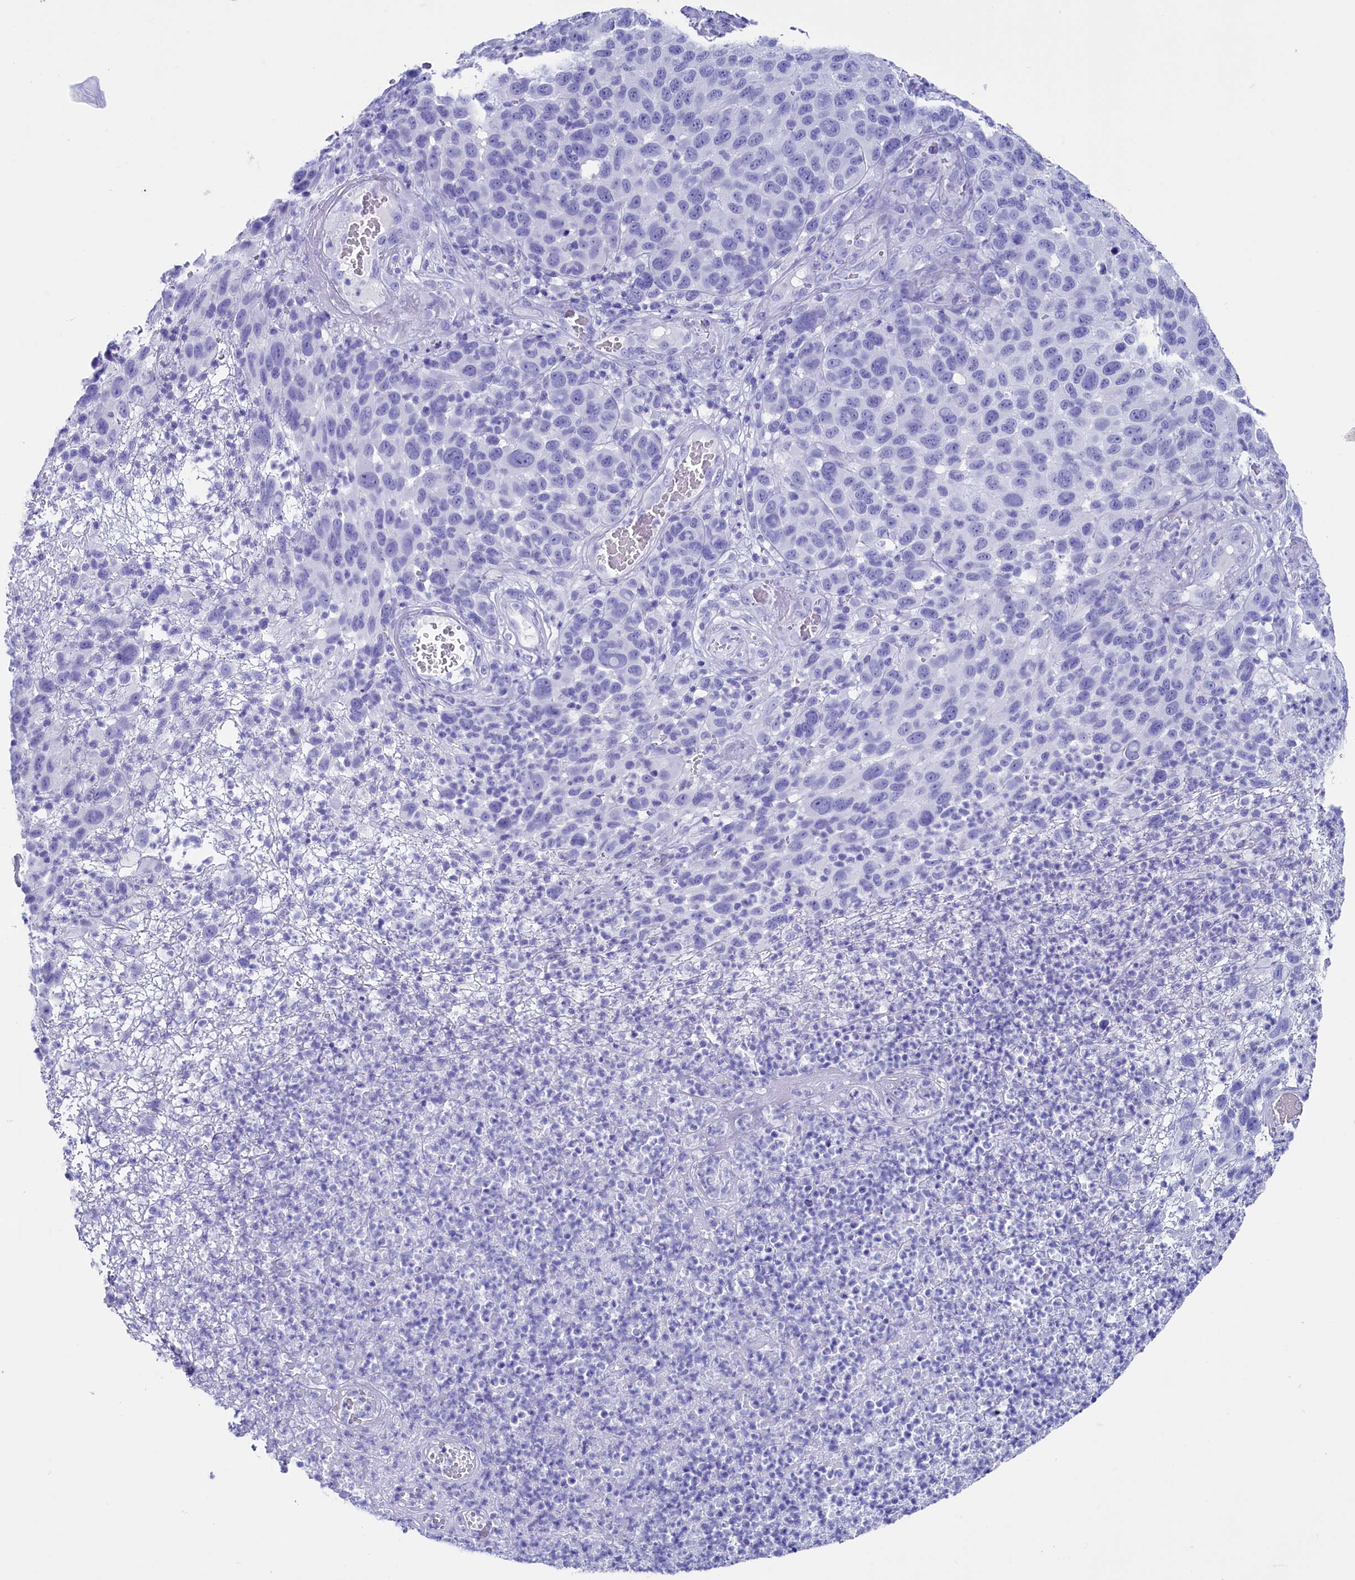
{"staining": {"intensity": "negative", "quantity": "none", "location": "none"}, "tissue": "melanoma", "cell_type": "Tumor cells", "image_type": "cancer", "snomed": [{"axis": "morphology", "description": "Malignant melanoma, NOS"}, {"axis": "topography", "description": "Skin"}], "caption": "This image is of malignant melanoma stained with immunohistochemistry (IHC) to label a protein in brown with the nuclei are counter-stained blue. There is no staining in tumor cells.", "gene": "ANKRD29", "patient": {"sex": "male", "age": 49}}